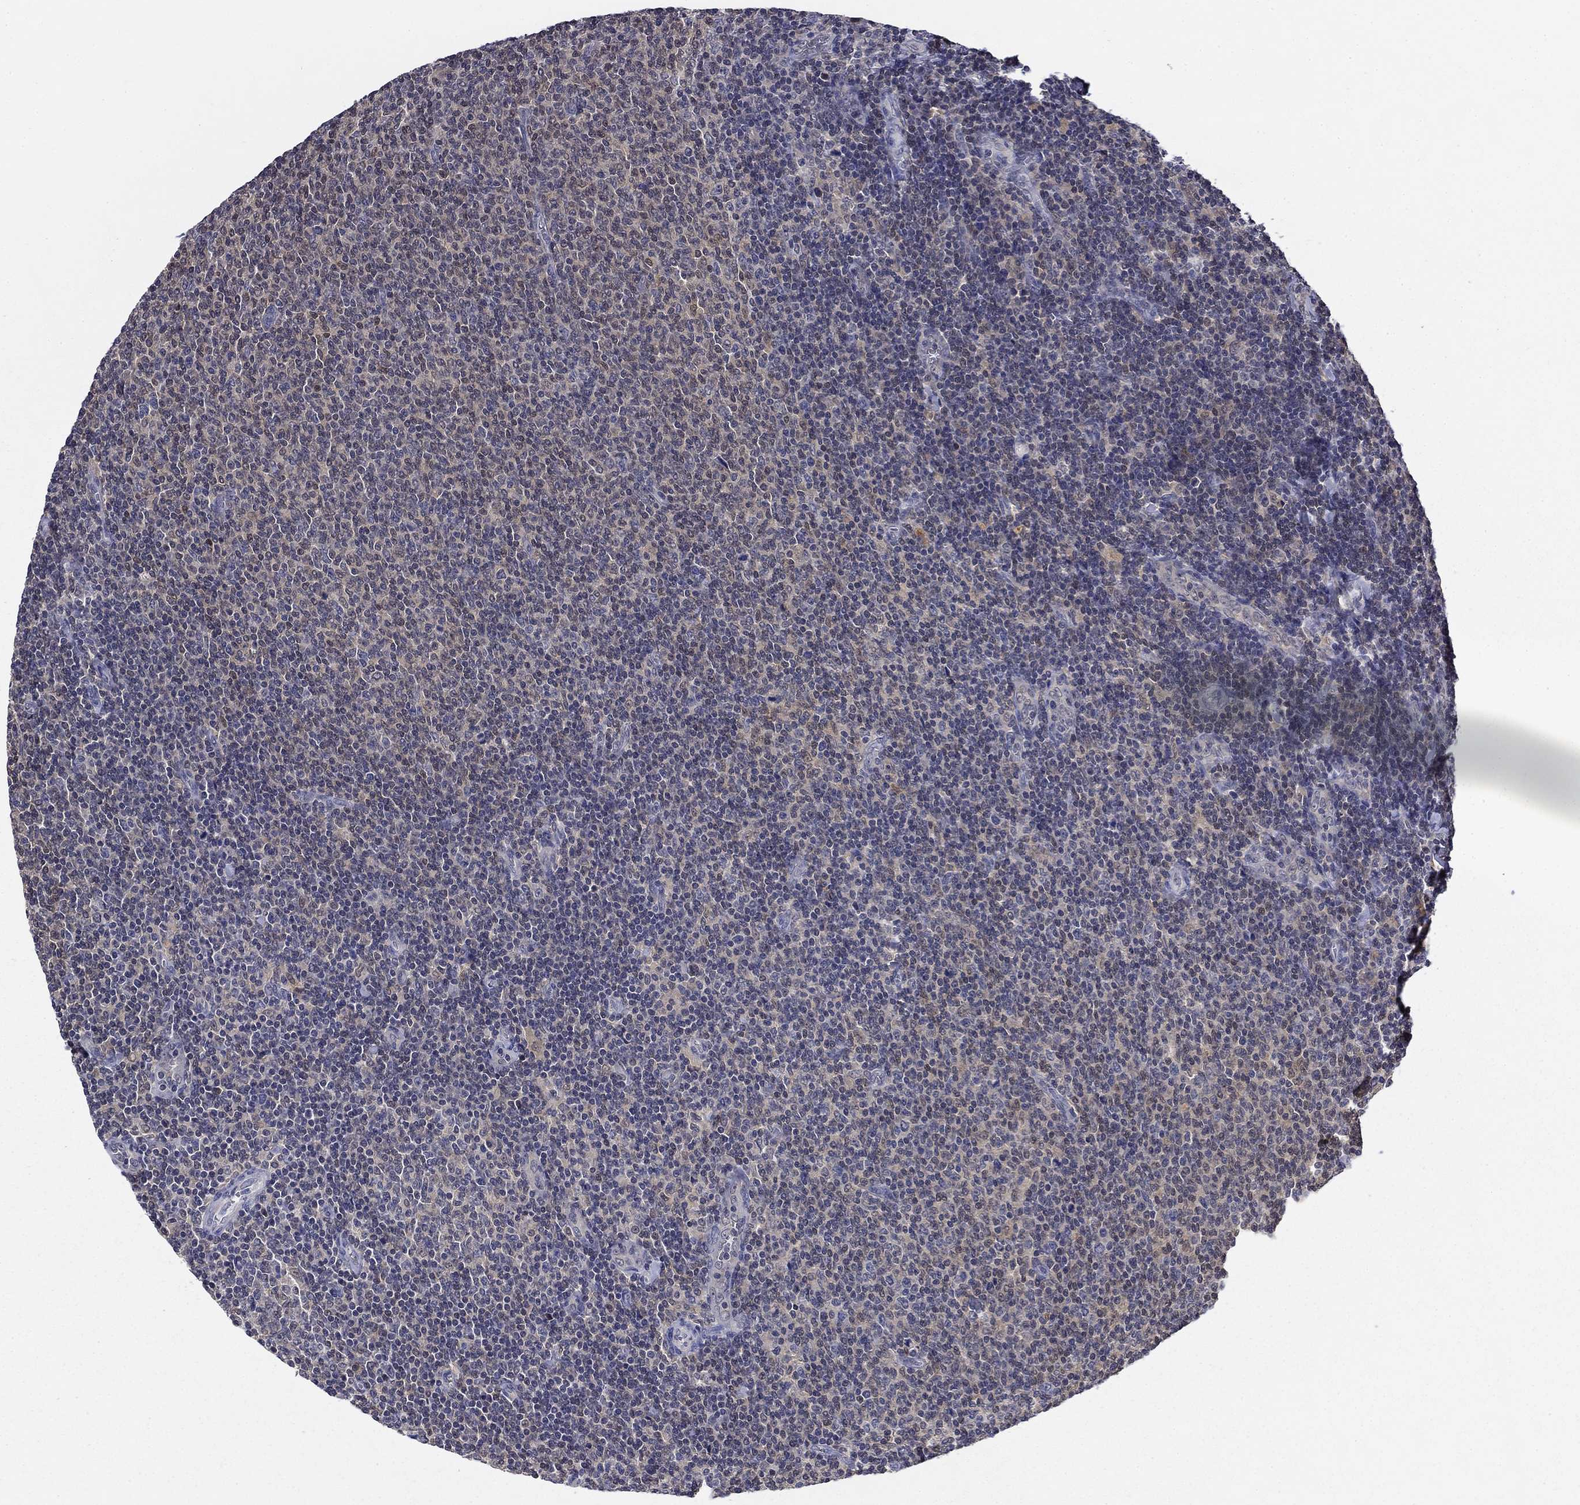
{"staining": {"intensity": "negative", "quantity": "none", "location": "none"}, "tissue": "lymphoma", "cell_type": "Tumor cells", "image_type": "cancer", "snomed": [{"axis": "morphology", "description": "Malignant lymphoma, non-Hodgkin's type, Low grade"}, {"axis": "topography", "description": "Lymph node"}], "caption": "Immunohistochemistry micrograph of neoplastic tissue: human lymphoma stained with DAB shows no significant protein expression in tumor cells.", "gene": "DDTL", "patient": {"sex": "male", "age": 52}}